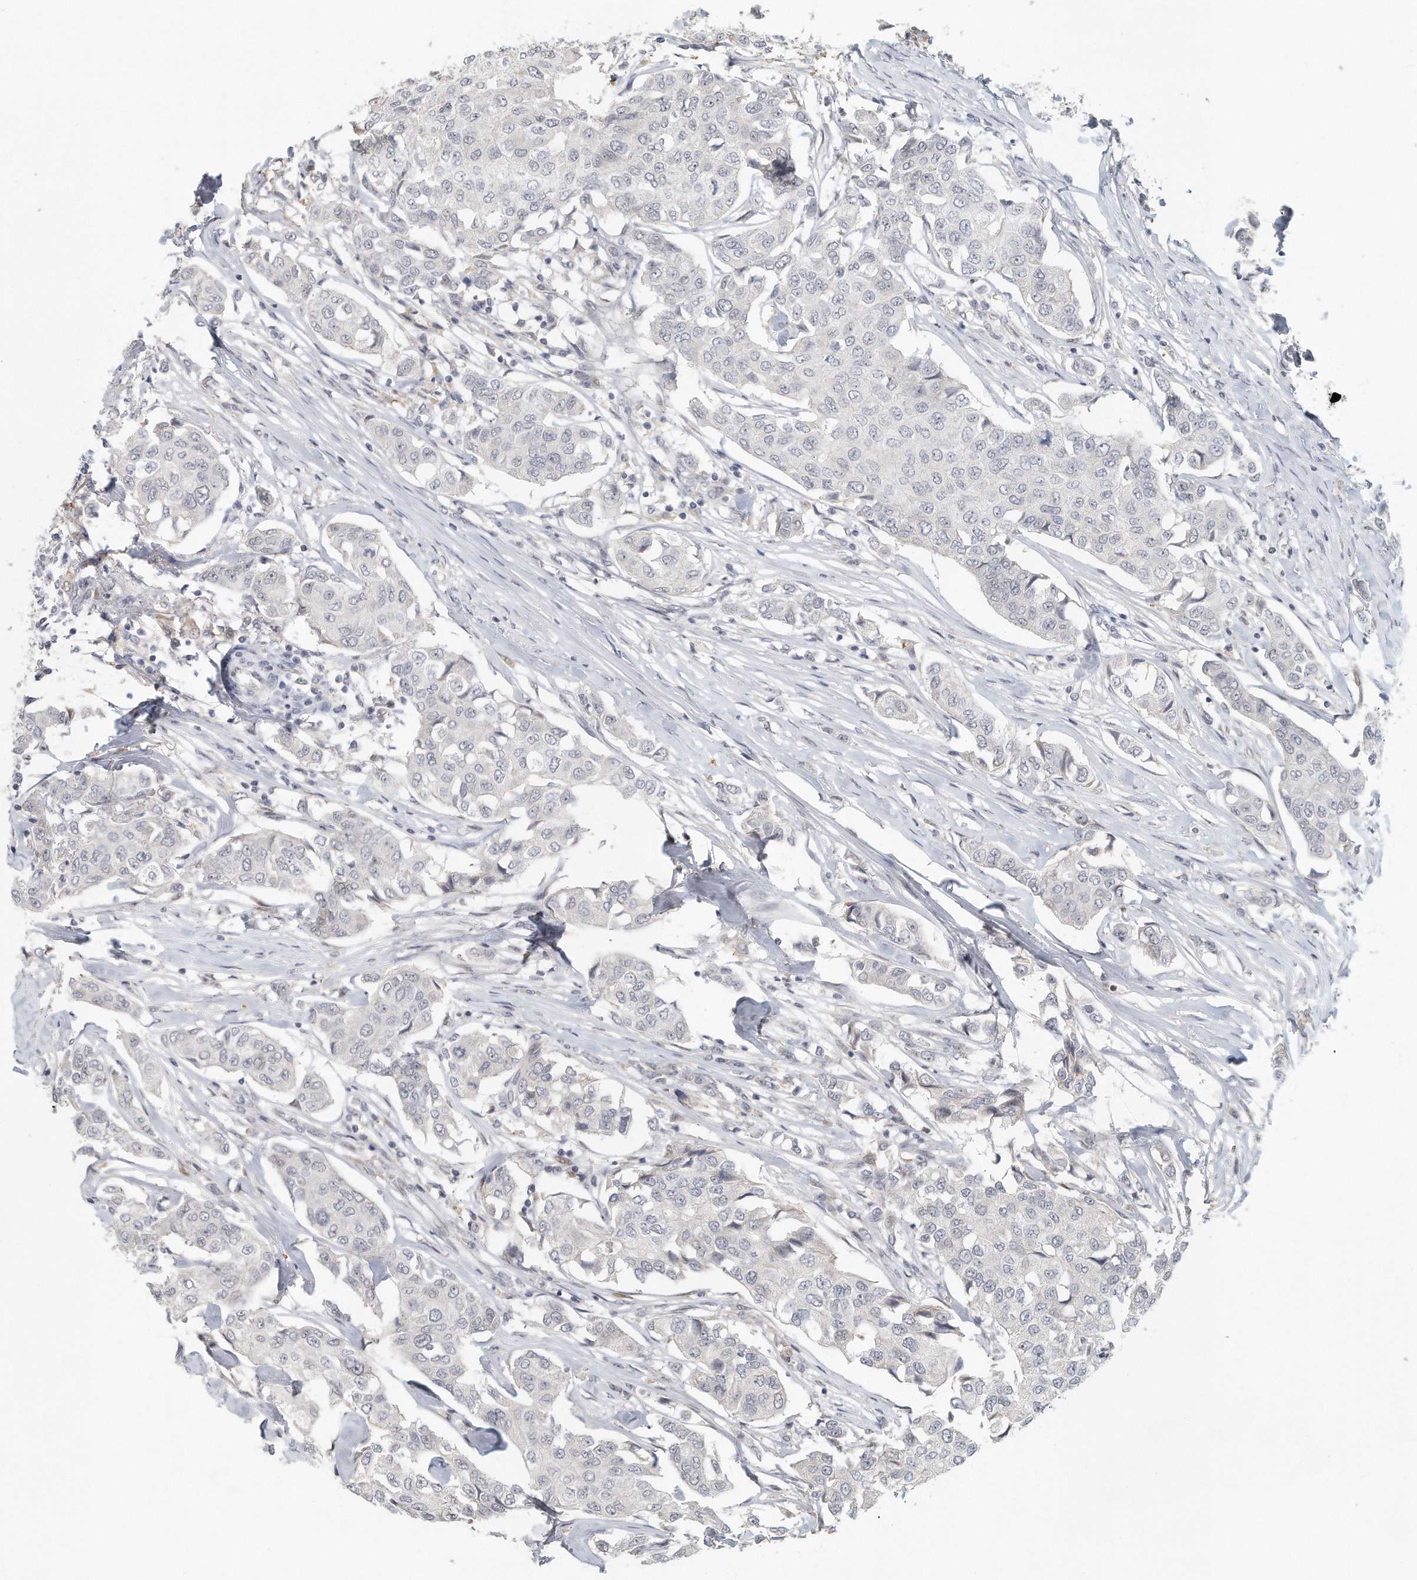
{"staining": {"intensity": "negative", "quantity": "none", "location": "none"}, "tissue": "breast cancer", "cell_type": "Tumor cells", "image_type": "cancer", "snomed": [{"axis": "morphology", "description": "Duct carcinoma"}, {"axis": "topography", "description": "Breast"}], "caption": "This is a histopathology image of IHC staining of breast cancer (infiltrating ductal carcinoma), which shows no expression in tumor cells. (DAB (3,3'-diaminobenzidine) IHC visualized using brightfield microscopy, high magnification).", "gene": "DDX43", "patient": {"sex": "female", "age": 80}}